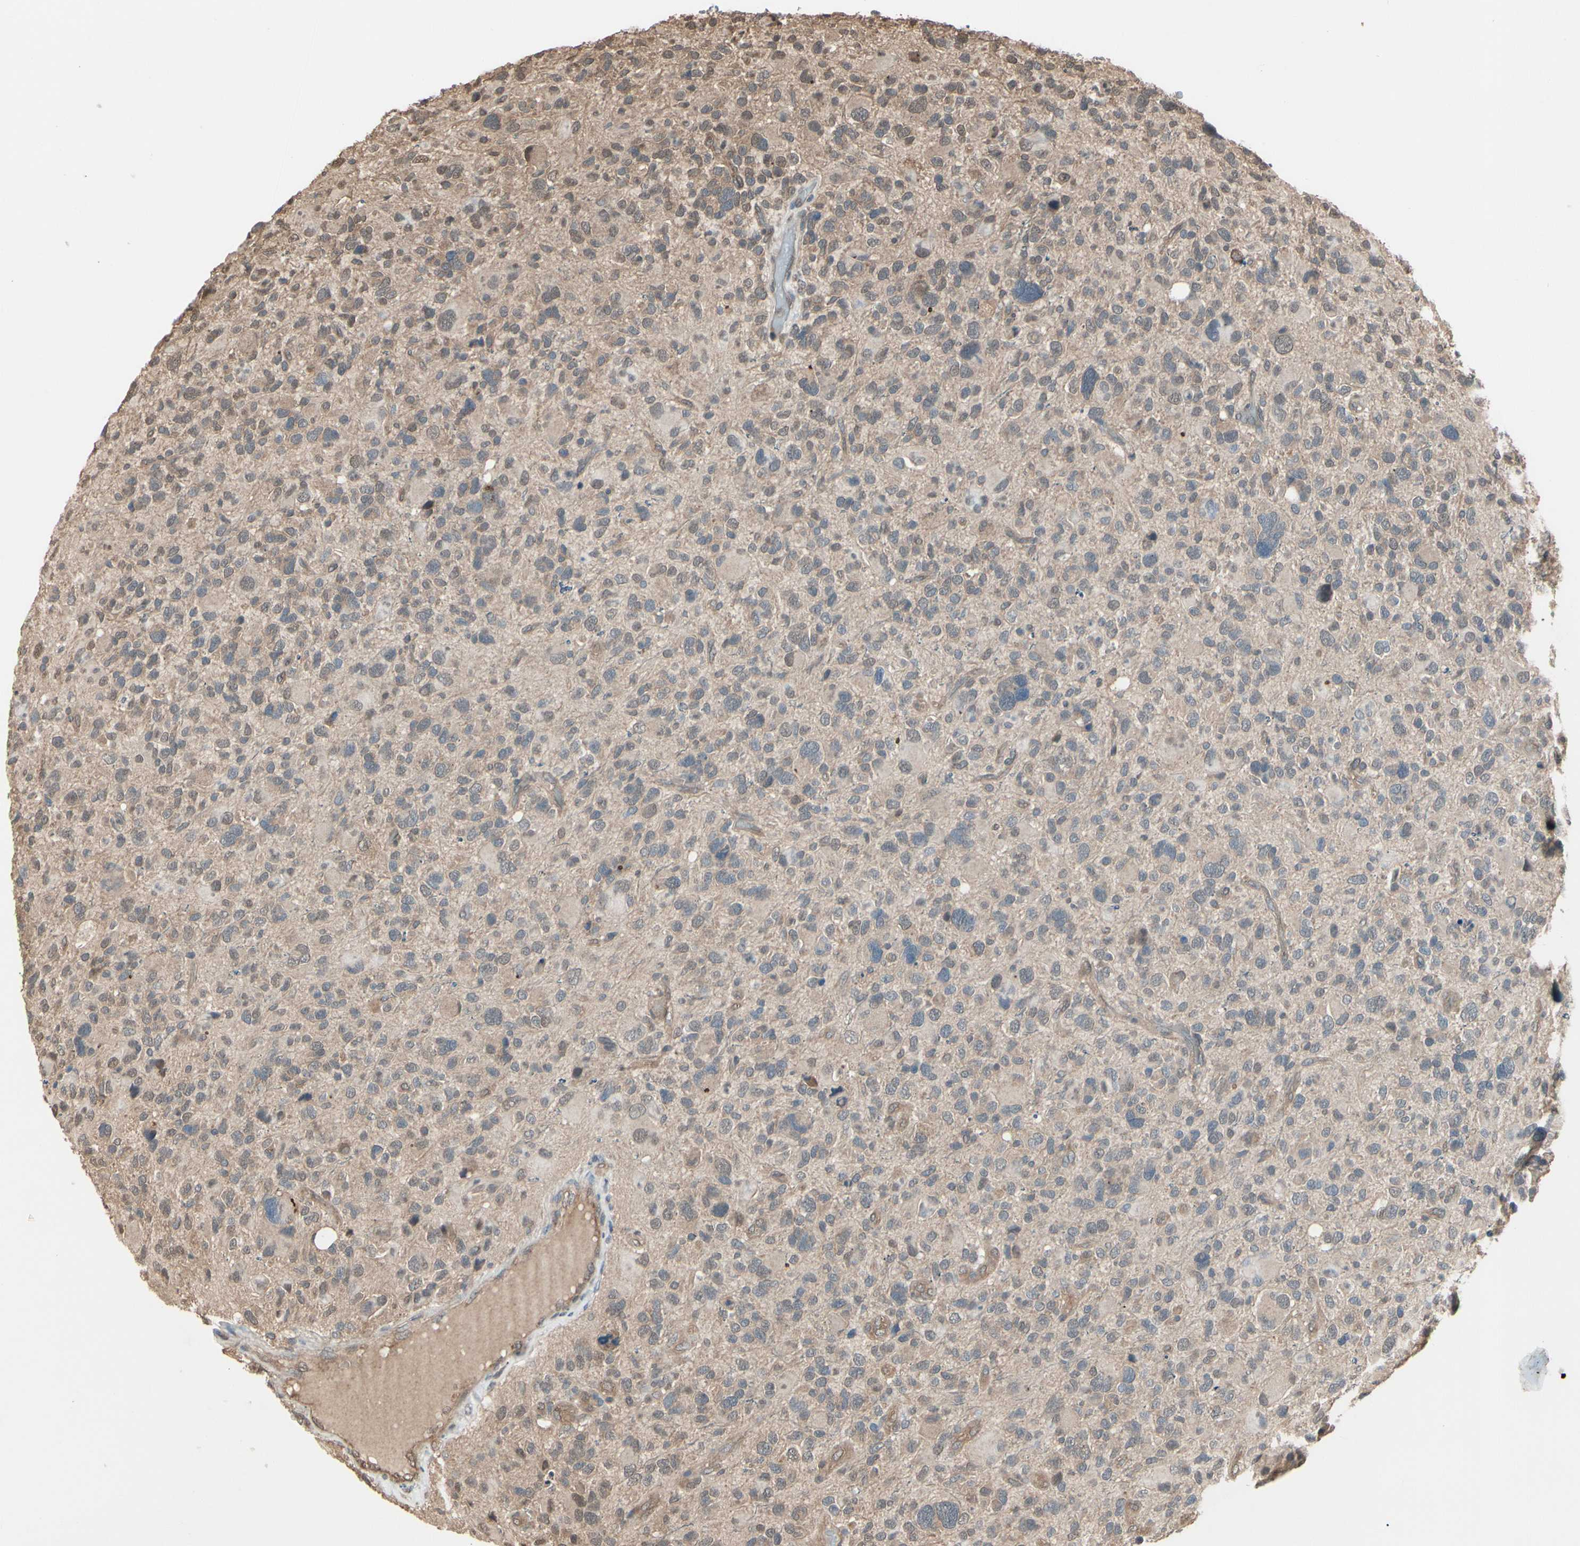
{"staining": {"intensity": "weak", "quantity": ">75%", "location": "cytoplasmic/membranous"}, "tissue": "glioma", "cell_type": "Tumor cells", "image_type": "cancer", "snomed": [{"axis": "morphology", "description": "Glioma, malignant, High grade"}, {"axis": "topography", "description": "Brain"}], "caption": "Tumor cells reveal weak cytoplasmic/membranous positivity in about >75% of cells in glioma.", "gene": "PNPLA7", "patient": {"sex": "male", "age": 48}}